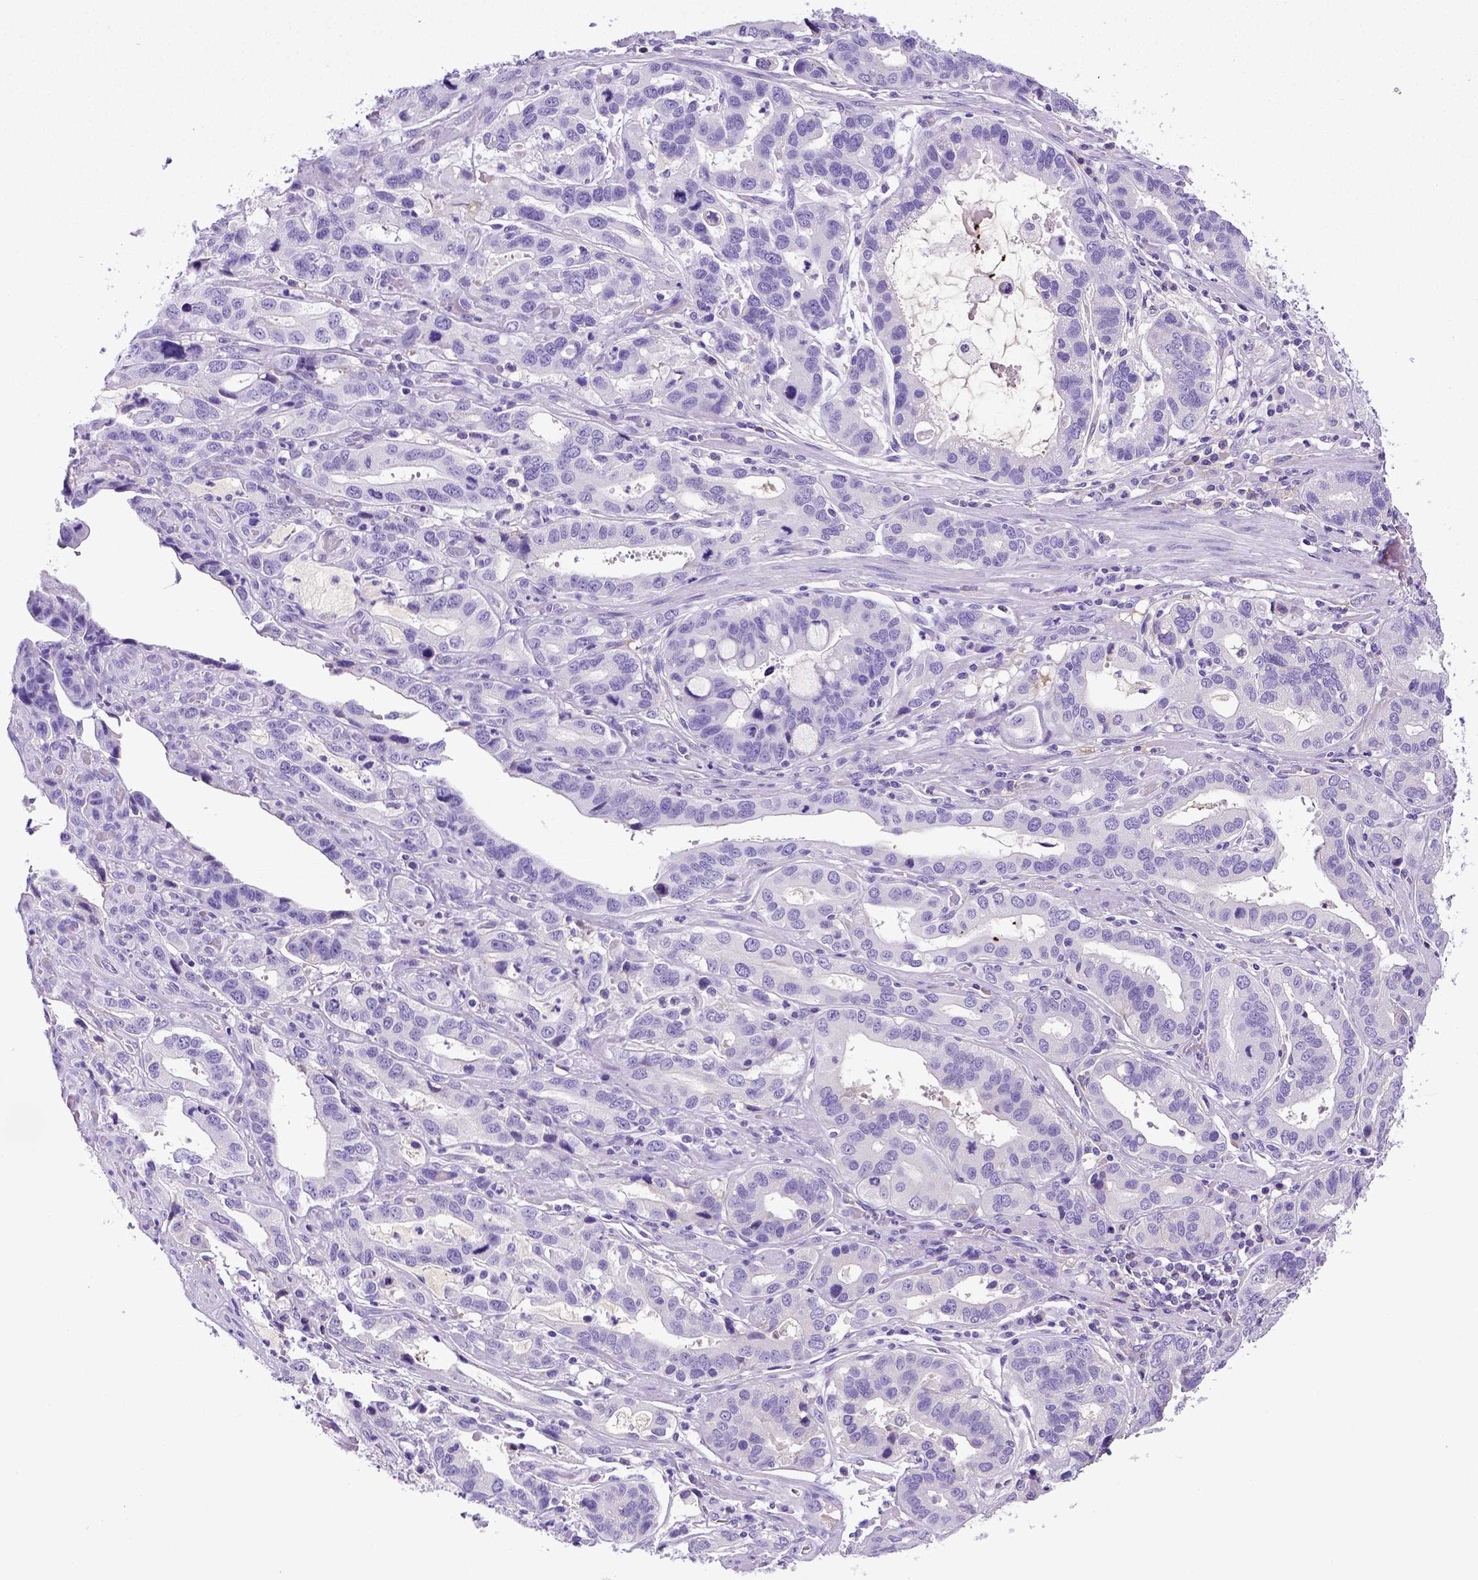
{"staining": {"intensity": "negative", "quantity": "none", "location": "none"}, "tissue": "stomach cancer", "cell_type": "Tumor cells", "image_type": "cancer", "snomed": [{"axis": "morphology", "description": "Adenocarcinoma, NOS"}, {"axis": "topography", "description": "Stomach, lower"}], "caption": "Stomach adenocarcinoma was stained to show a protein in brown. There is no significant expression in tumor cells. (DAB (3,3'-diaminobenzidine) immunohistochemistry, high magnification).", "gene": "ITIH4", "patient": {"sex": "female", "age": 76}}